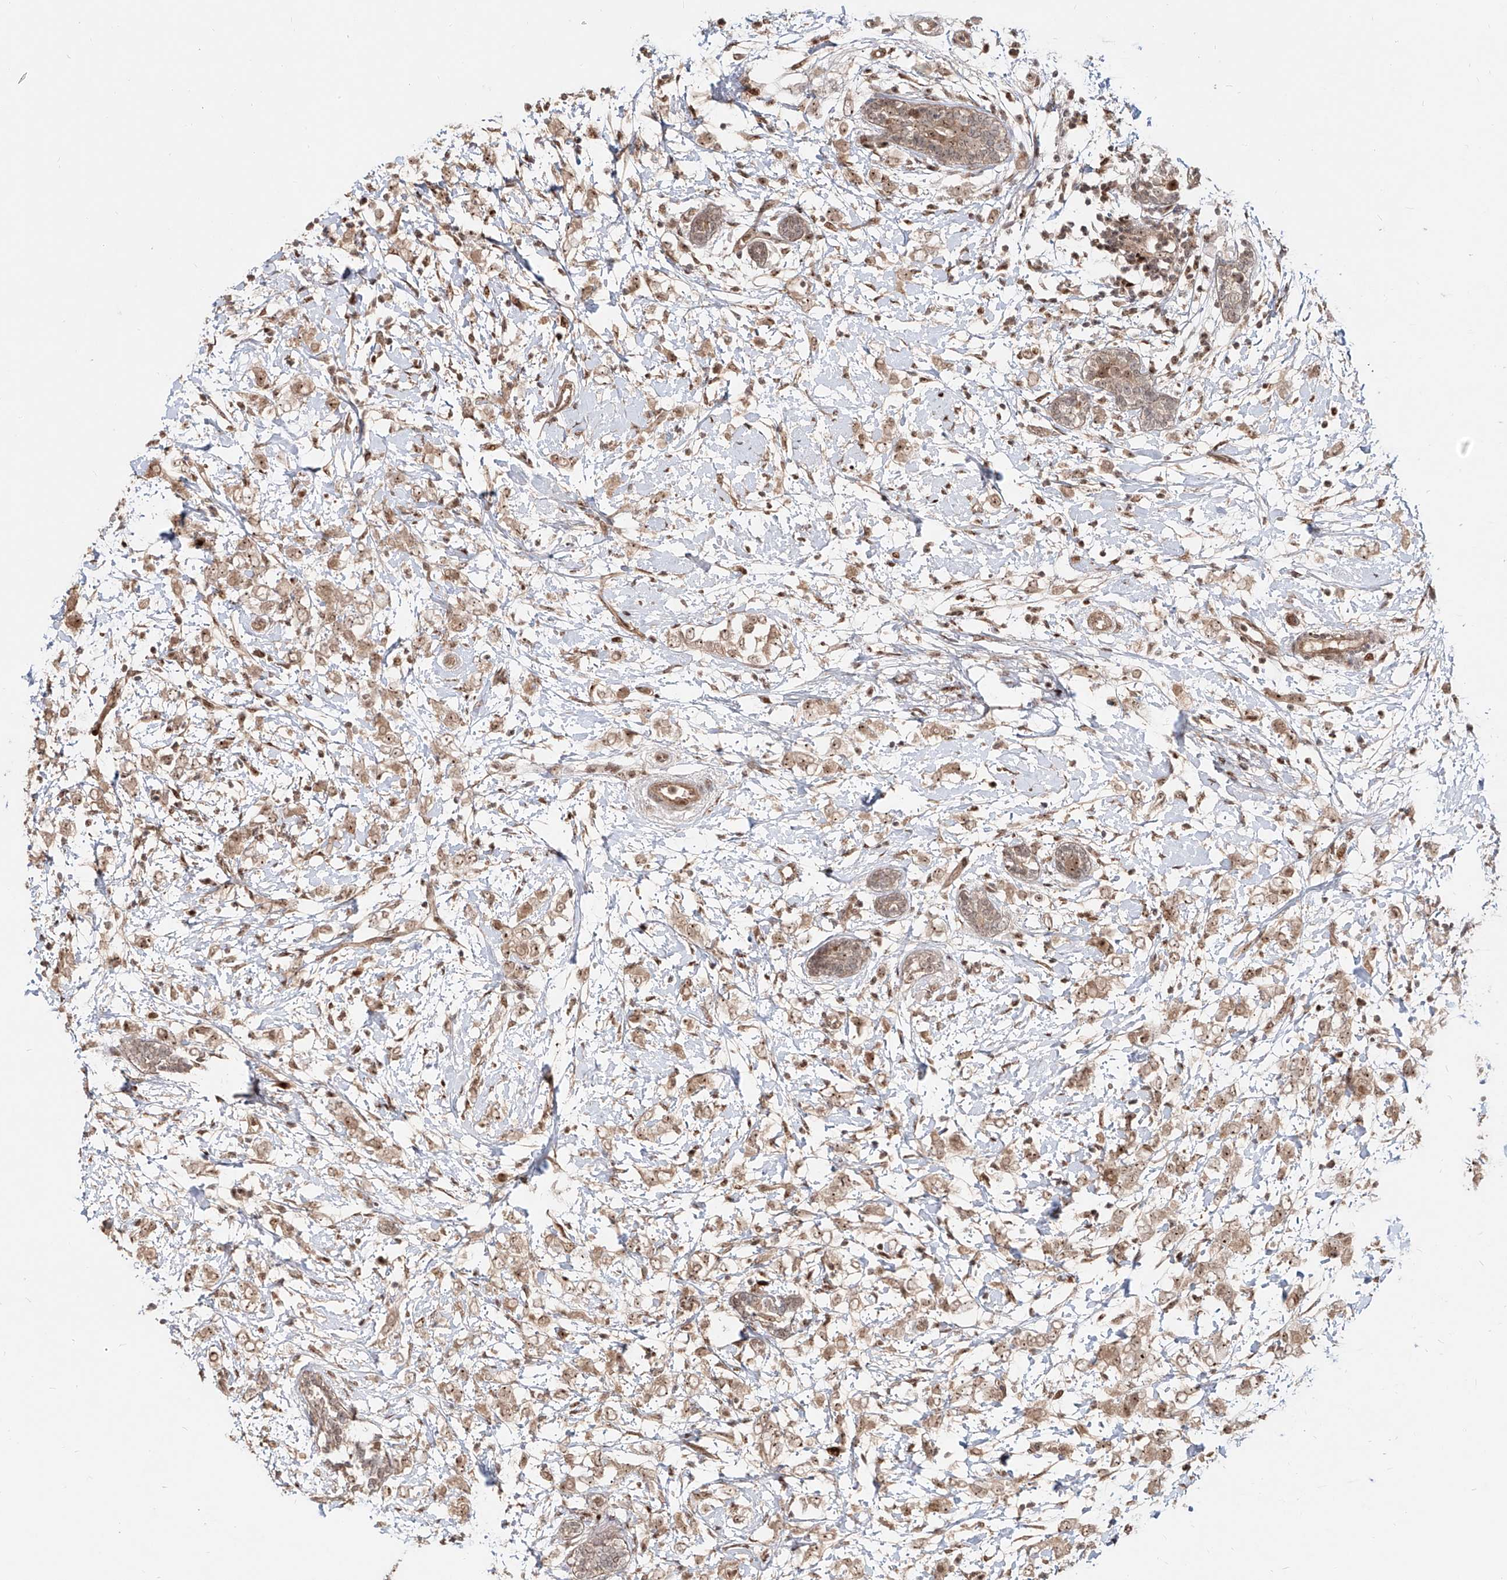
{"staining": {"intensity": "weak", "quantity": ">75%", "location": "cytoplasmic/membranous,nuclear"}, "tissue": "breast cancer", "cell_type": "Tumor cells", "image_type": "cancer", "snomed": [{"axis": "morphology", "description": "Normal tissue, NOS"}, {"axis": "morphology", "description": "Lobular carcinoma"}, {"axis": "topography", "description": "Breast"}], "caption": "Protein analysis of breast cancer tissue displays weak cytoplasmic/membranous and nuclear positivity in approximately >75% of tumor cells.", "gene": "ZNF710", "patient": {"sex": "female", "age": 47}}